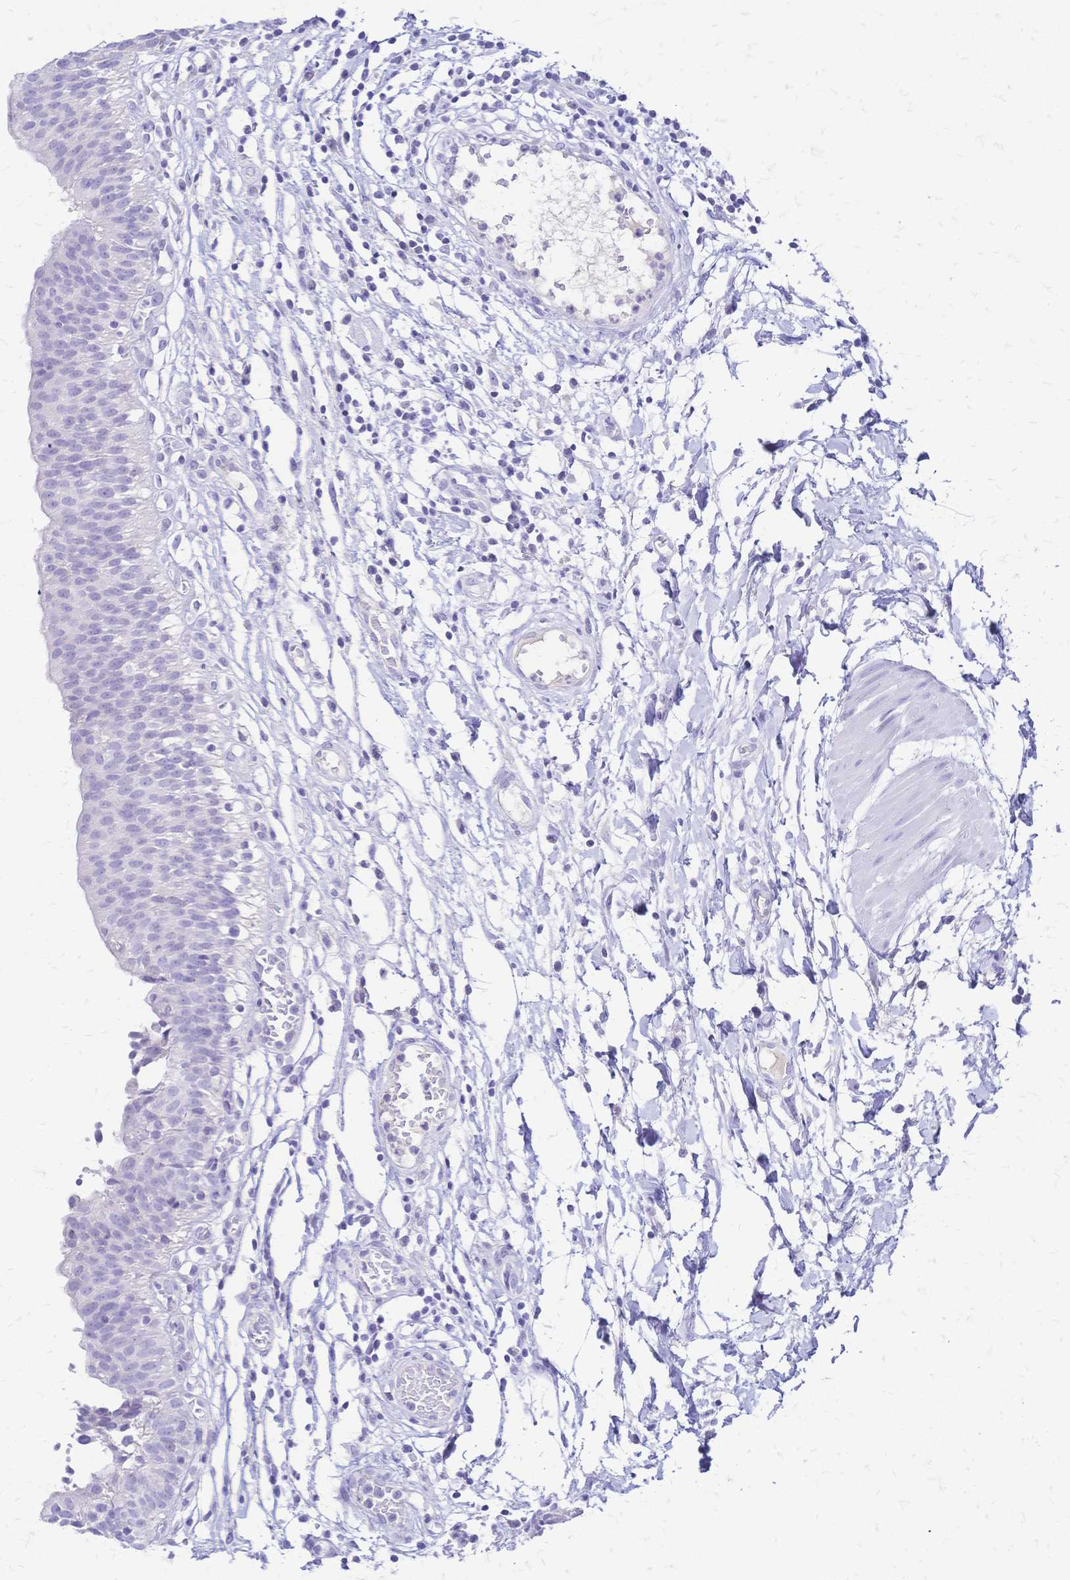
{"staining": {"intensity": "negative", "quantity": "none", "location": "none"}, "tissue": "urinary bladder", "cell_type": "Urothelial cells", "image_type": "normal", "snomed": [{"axis": "morphology", "description": "Normal tissue, NOS"}, {"axis": "topography", "description": "Urinary bladder"}], "caption": "Unremarkable urinary bladder was stained to show a protein in brown. There is no significant expression in urothelial cells.", "gene": "FA2H", "patient": {"sex": "male", "age": 64}}